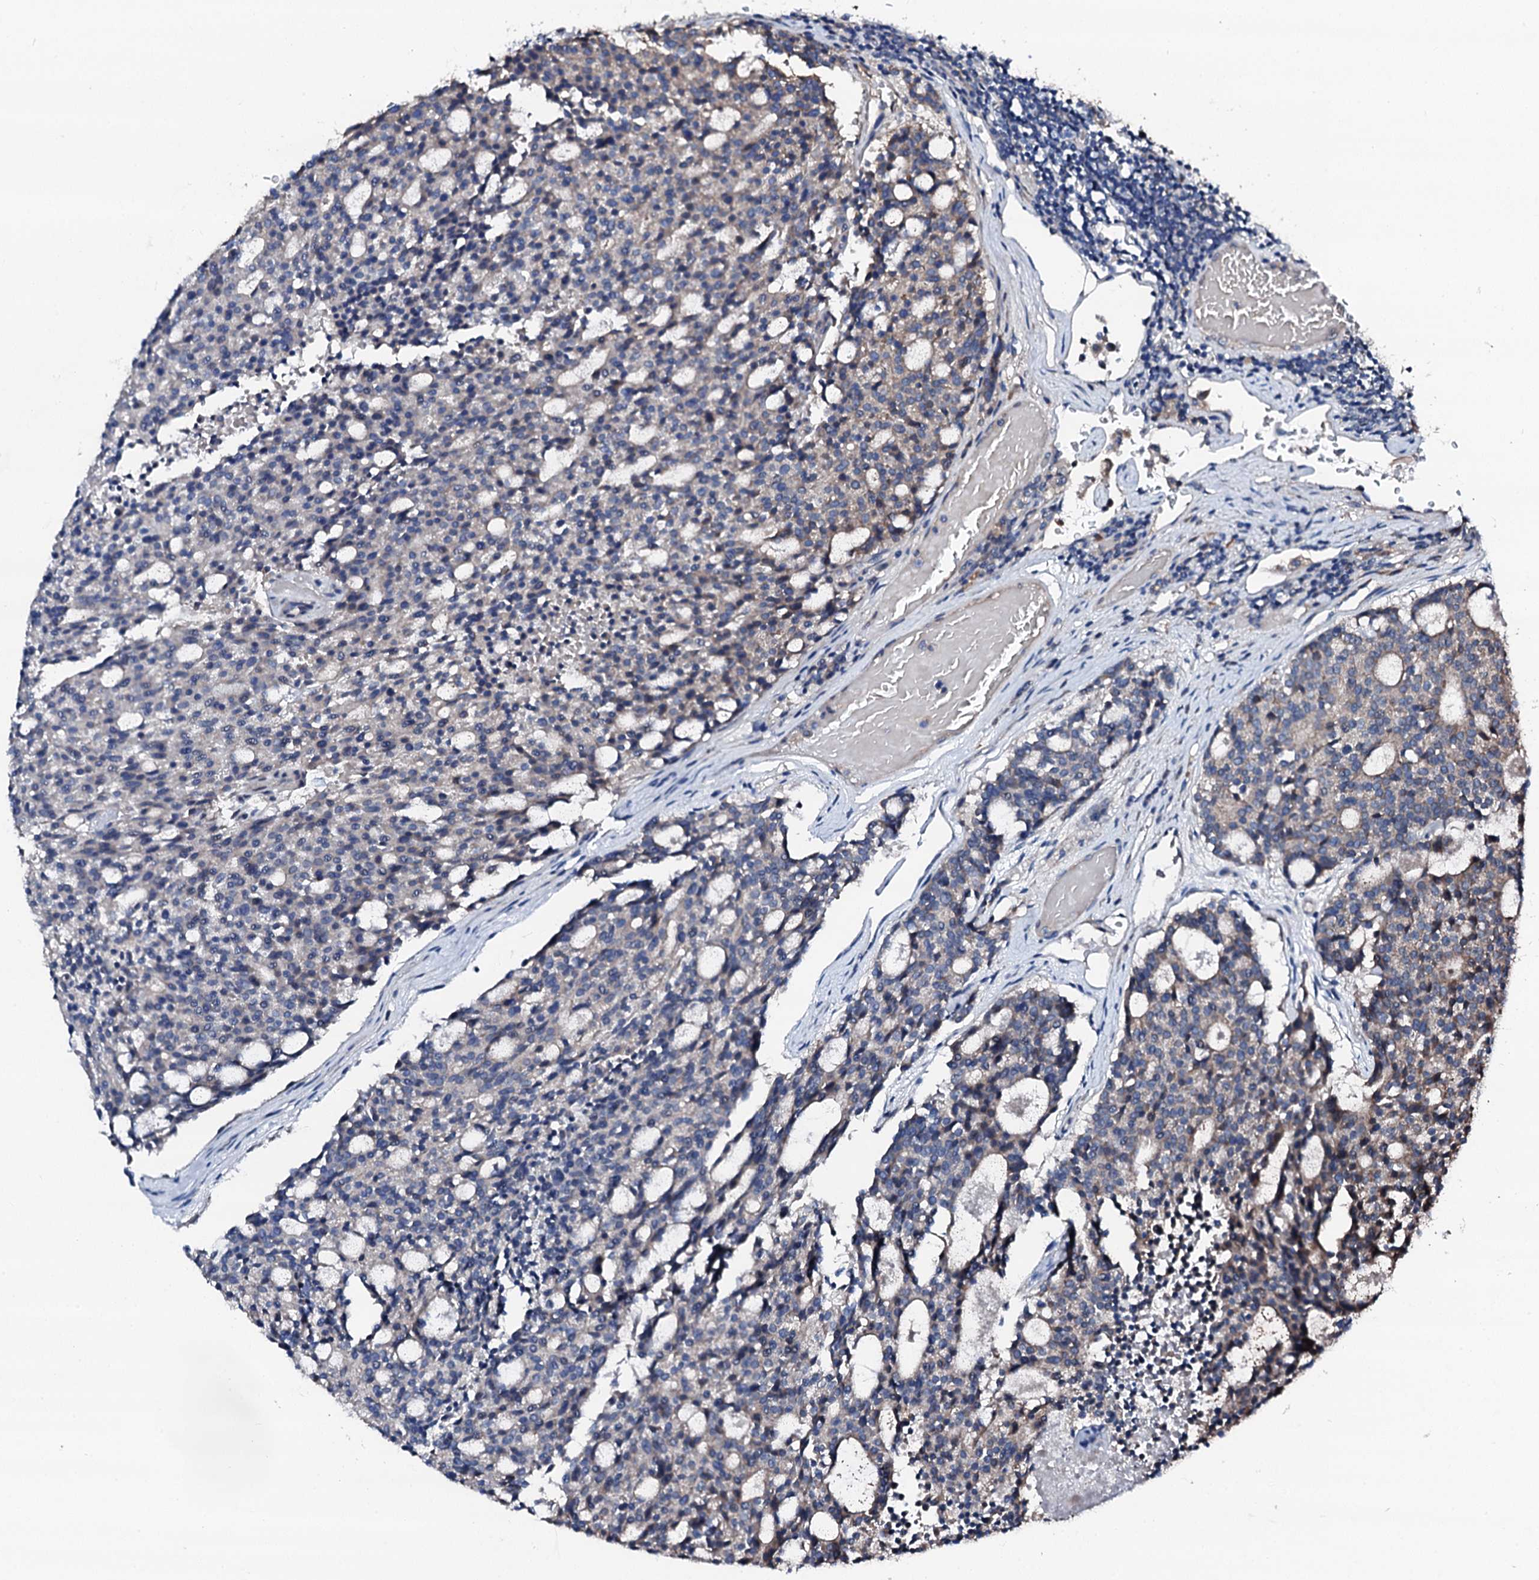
{"staining": {"intensity": "weak", "quantity": "<25%", "location": "cytoplasmic/membranous"}, "tissue": "carcinoid", "cell_type": "Tumor cells", "image_type": "cancer", "snomed": [{"axis": "morphology", "description": "Carcinoid, malignant, NOS"}, {"axis": "topography", "description": "Pancreas"}], "caption": "The histopathology image demonstrates no staining of tumor cells in carcinoid.", "gene": "TRAFD1", "patient": {"sex": "female", "age": 54}}